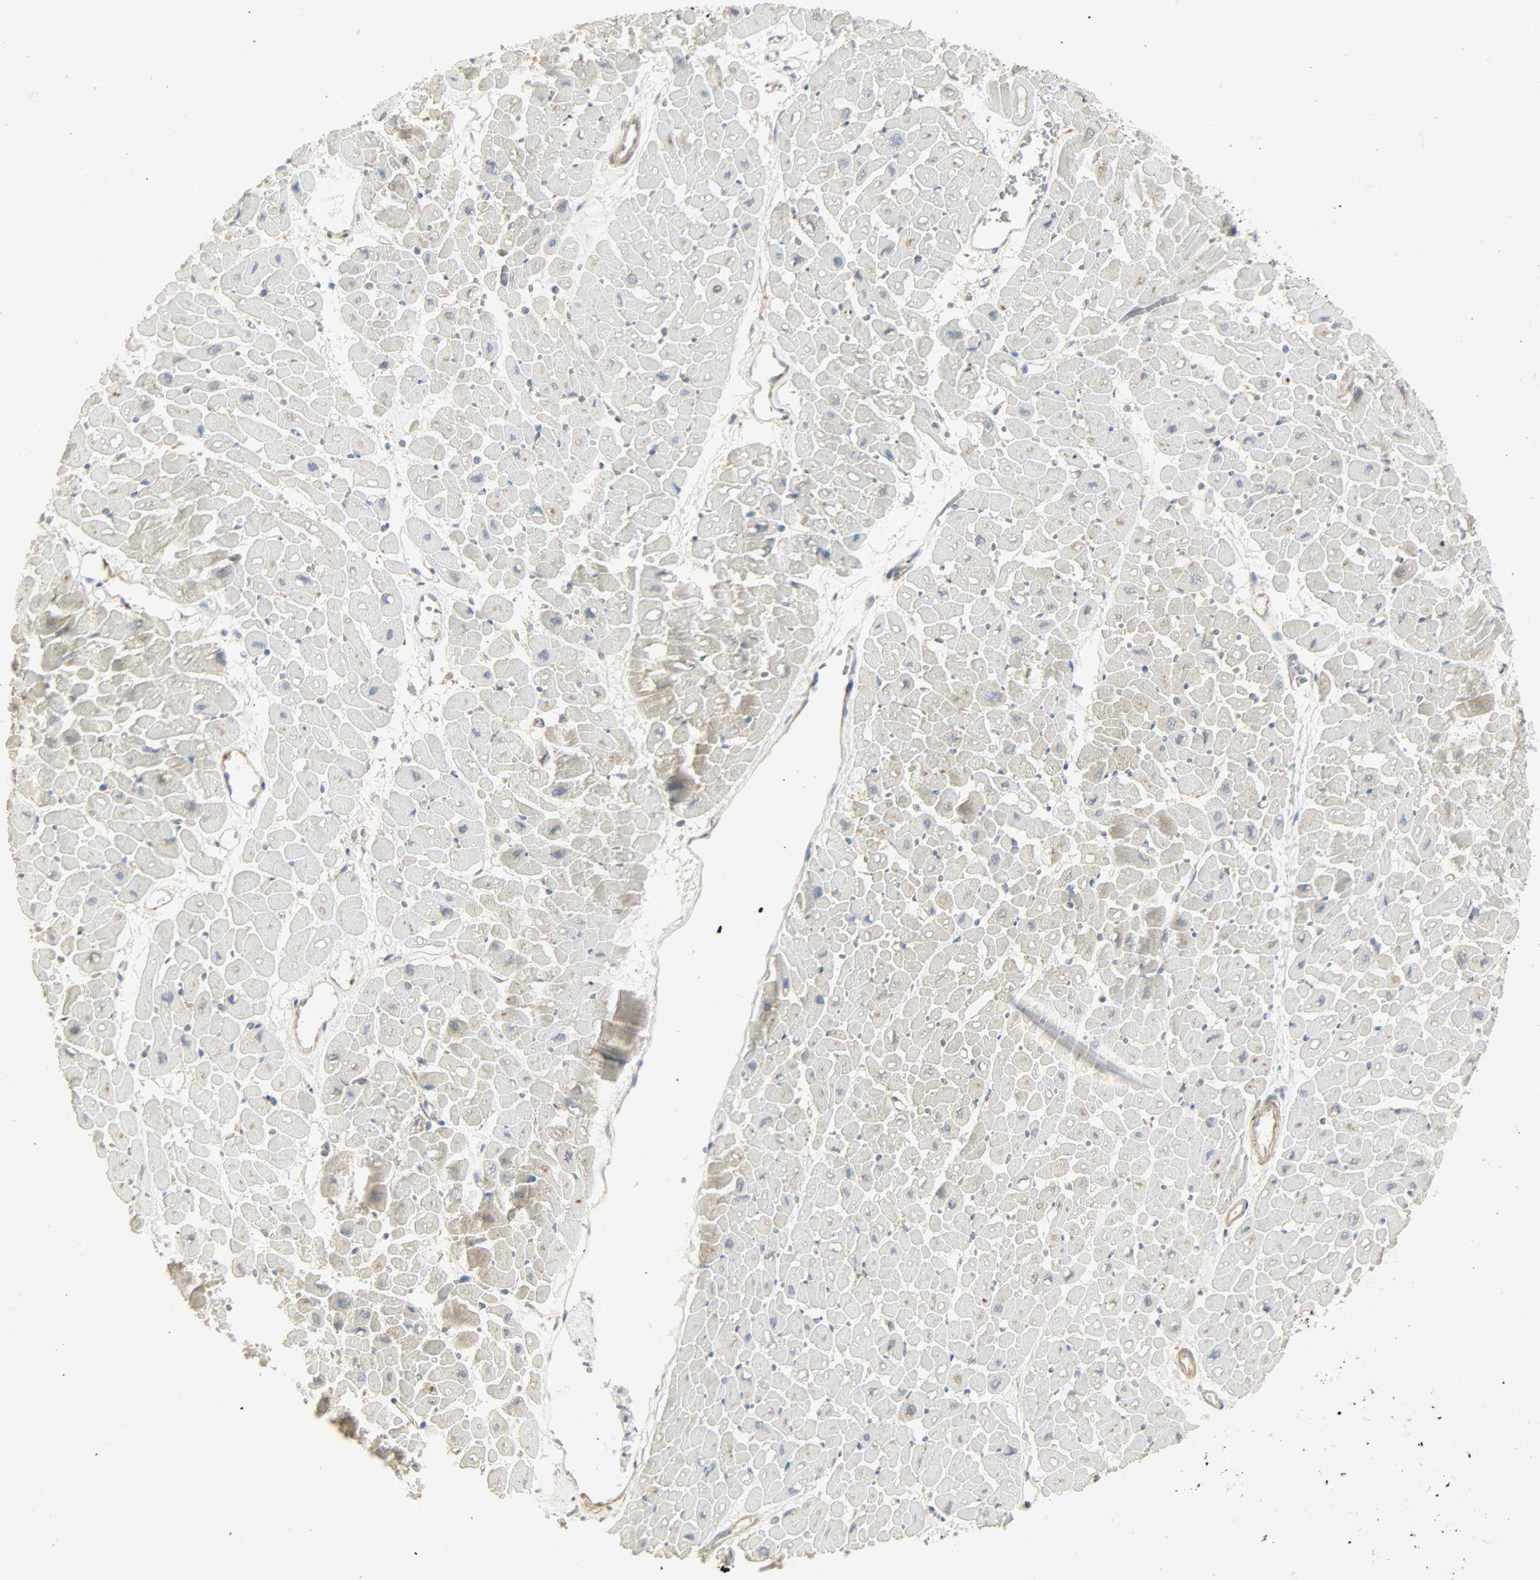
{"staining": {"intensity": "negative", "quantity": "none", "location": "none"}, "tissue": "heart muscle", "cell_type": "Cardiomyocytes", "image_type": "normal", "snomed": [{"axis": "morphology", "description": "Normal tissue, NOS"}, {"axis": "topography", "description": "Heart"}], "caption": "Image shows no protein positivity in cardiomyocytes of benign heart muscle. (DAB immunohistochemistry, high magnification).", "gene": "ENPEP", "patient": {"sex": "male", "age": 45}}